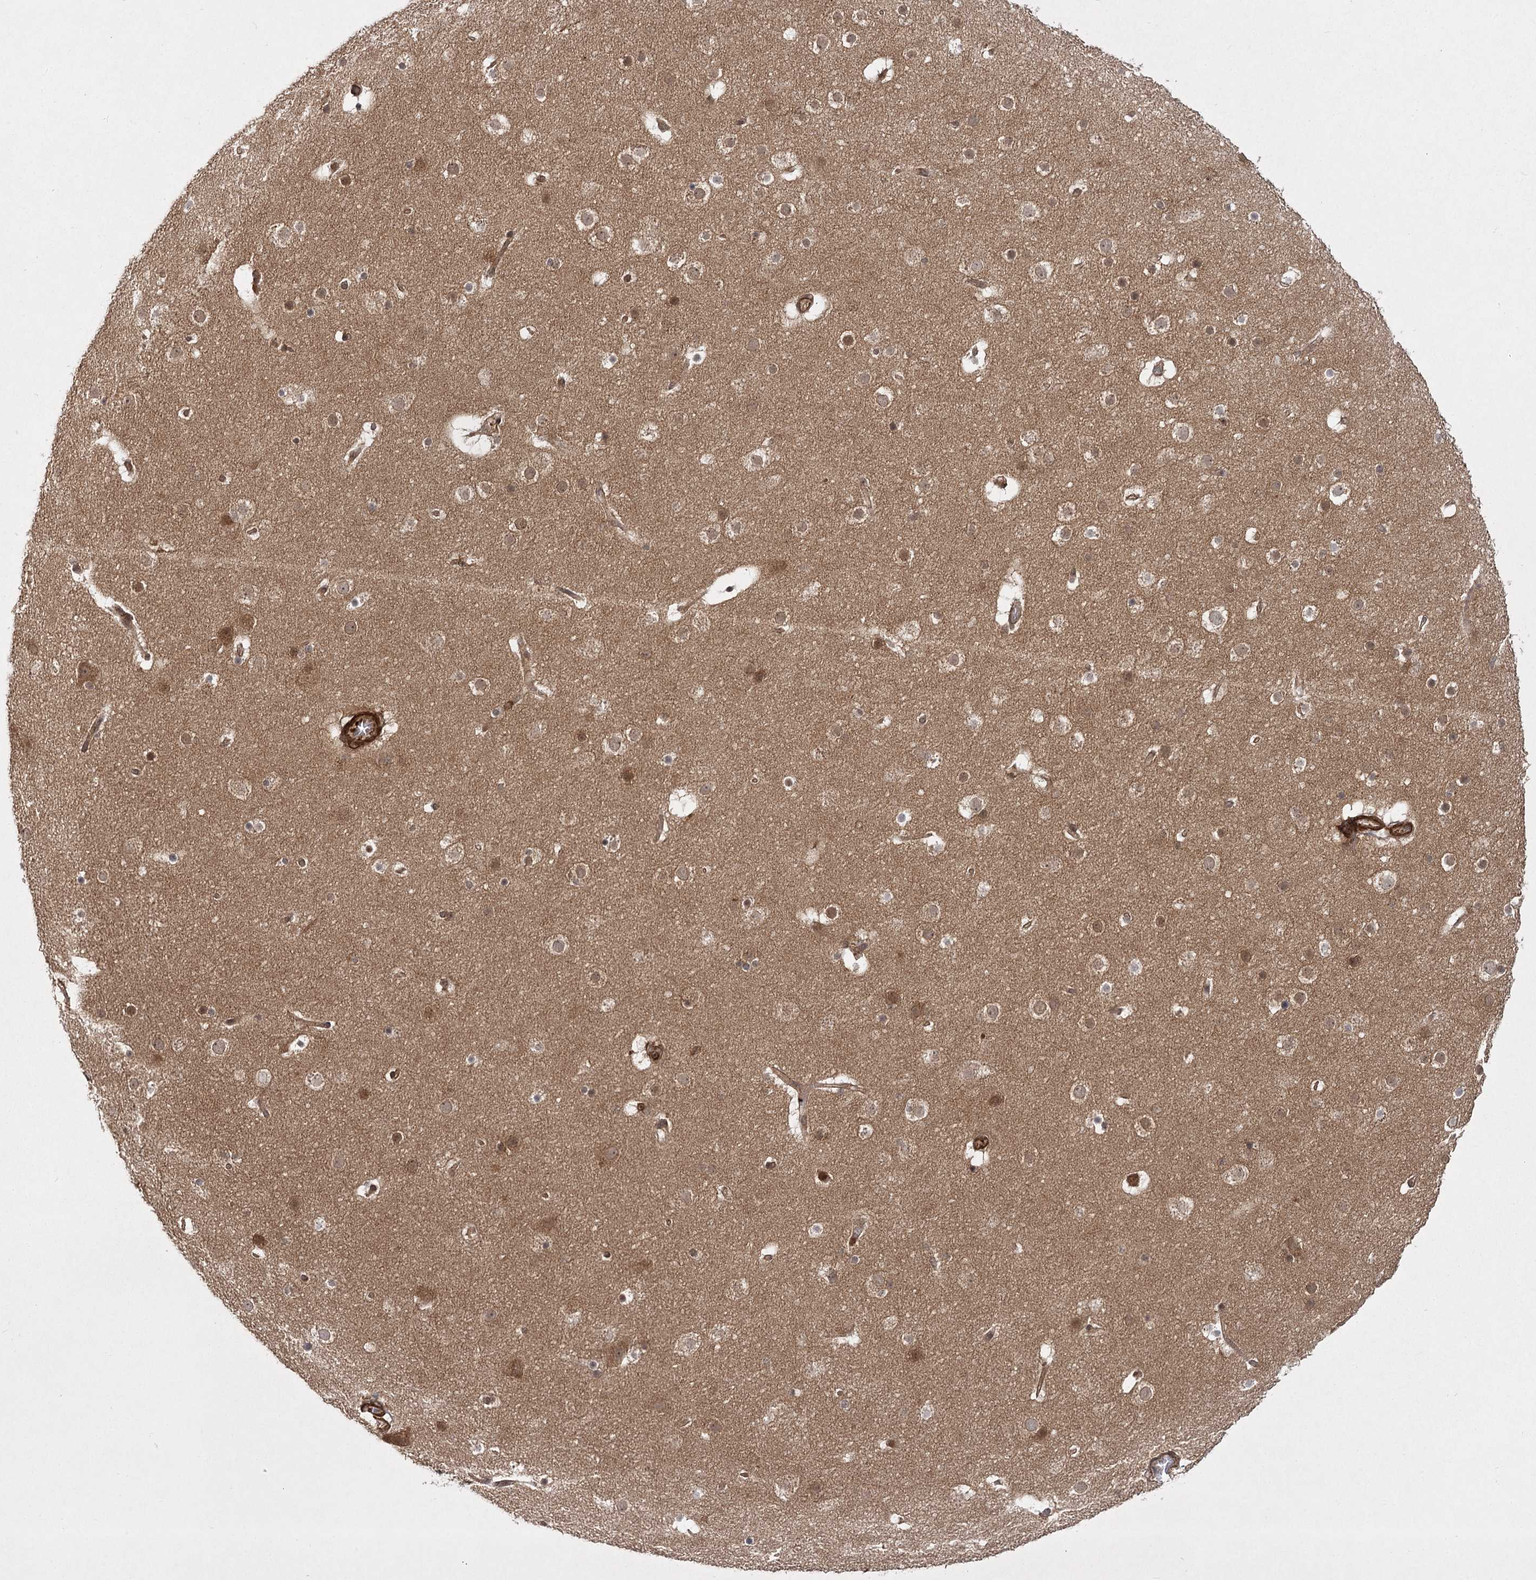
{"staining": {"intensity": "moderate", "quantity": ">75%", "location": "cytoplasmic/membranous"}, "tissue": "cerebral cortex", "cell_type": "Endothelial cells", "image_type": "normal", "snomed": [{"axis": "morphology", "description": "Normal tissue, NOS"}, {"axis": "topography", "description": "Cerebral cortex"}], "caption": "IHC staining of benign cerebral cortex, which shows medium levels of moderate cytoplasmic/membranous positivity in approximately >75% of endothelial cells indicating moderate cytoplasmic/membranous protein positivity. The staining was performed using DAB (3,3'-diaminobenzidine) (brown) for protein detection and nuclei were counterstained in hematoxylin (blue).", "gene": "MDFIC", "patient": {"sex": "male", "age": 57}}